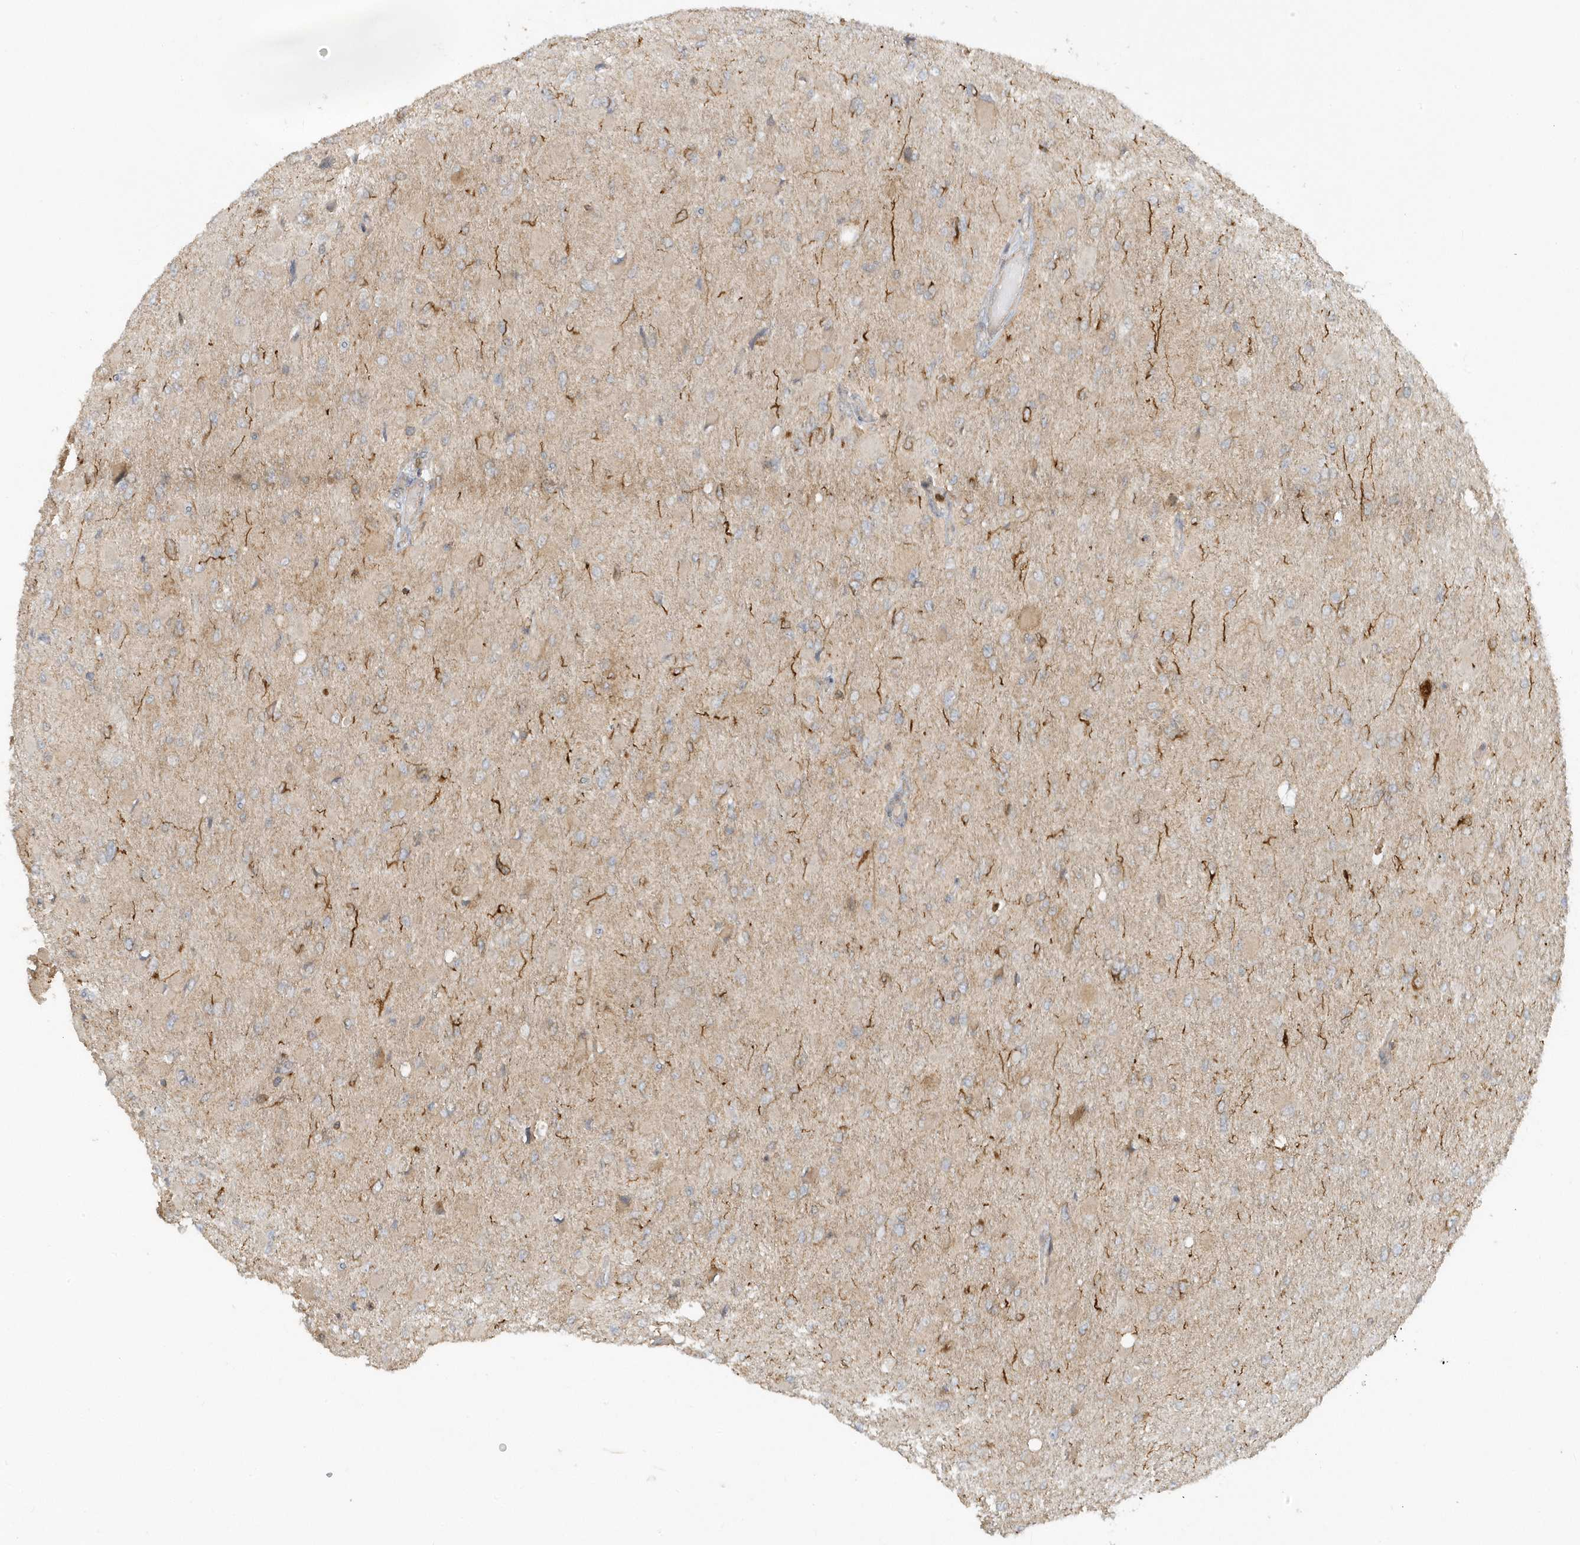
{"staining": {"intensity": "negative", "quantity": "none", "location": "none"}, "tissue": "glioma", "cell_type": "Tumor cells", "image_type": "cancer", "snomed": [{"axis": "morphology", "description": "Glioma, malignant, High grade"}, {"axis": "topography", "description": "Cerebral cortex"}], "caption": "Immunohistochemistry photomicrograph of neoplastic tissue: glioma stained with DAB (3,3'-diaminobenzidine) exhibits no significant protein staining in tumor cells.", "gene": "ZBTB8A", "patient": {"sex": "female", "age": 36}}